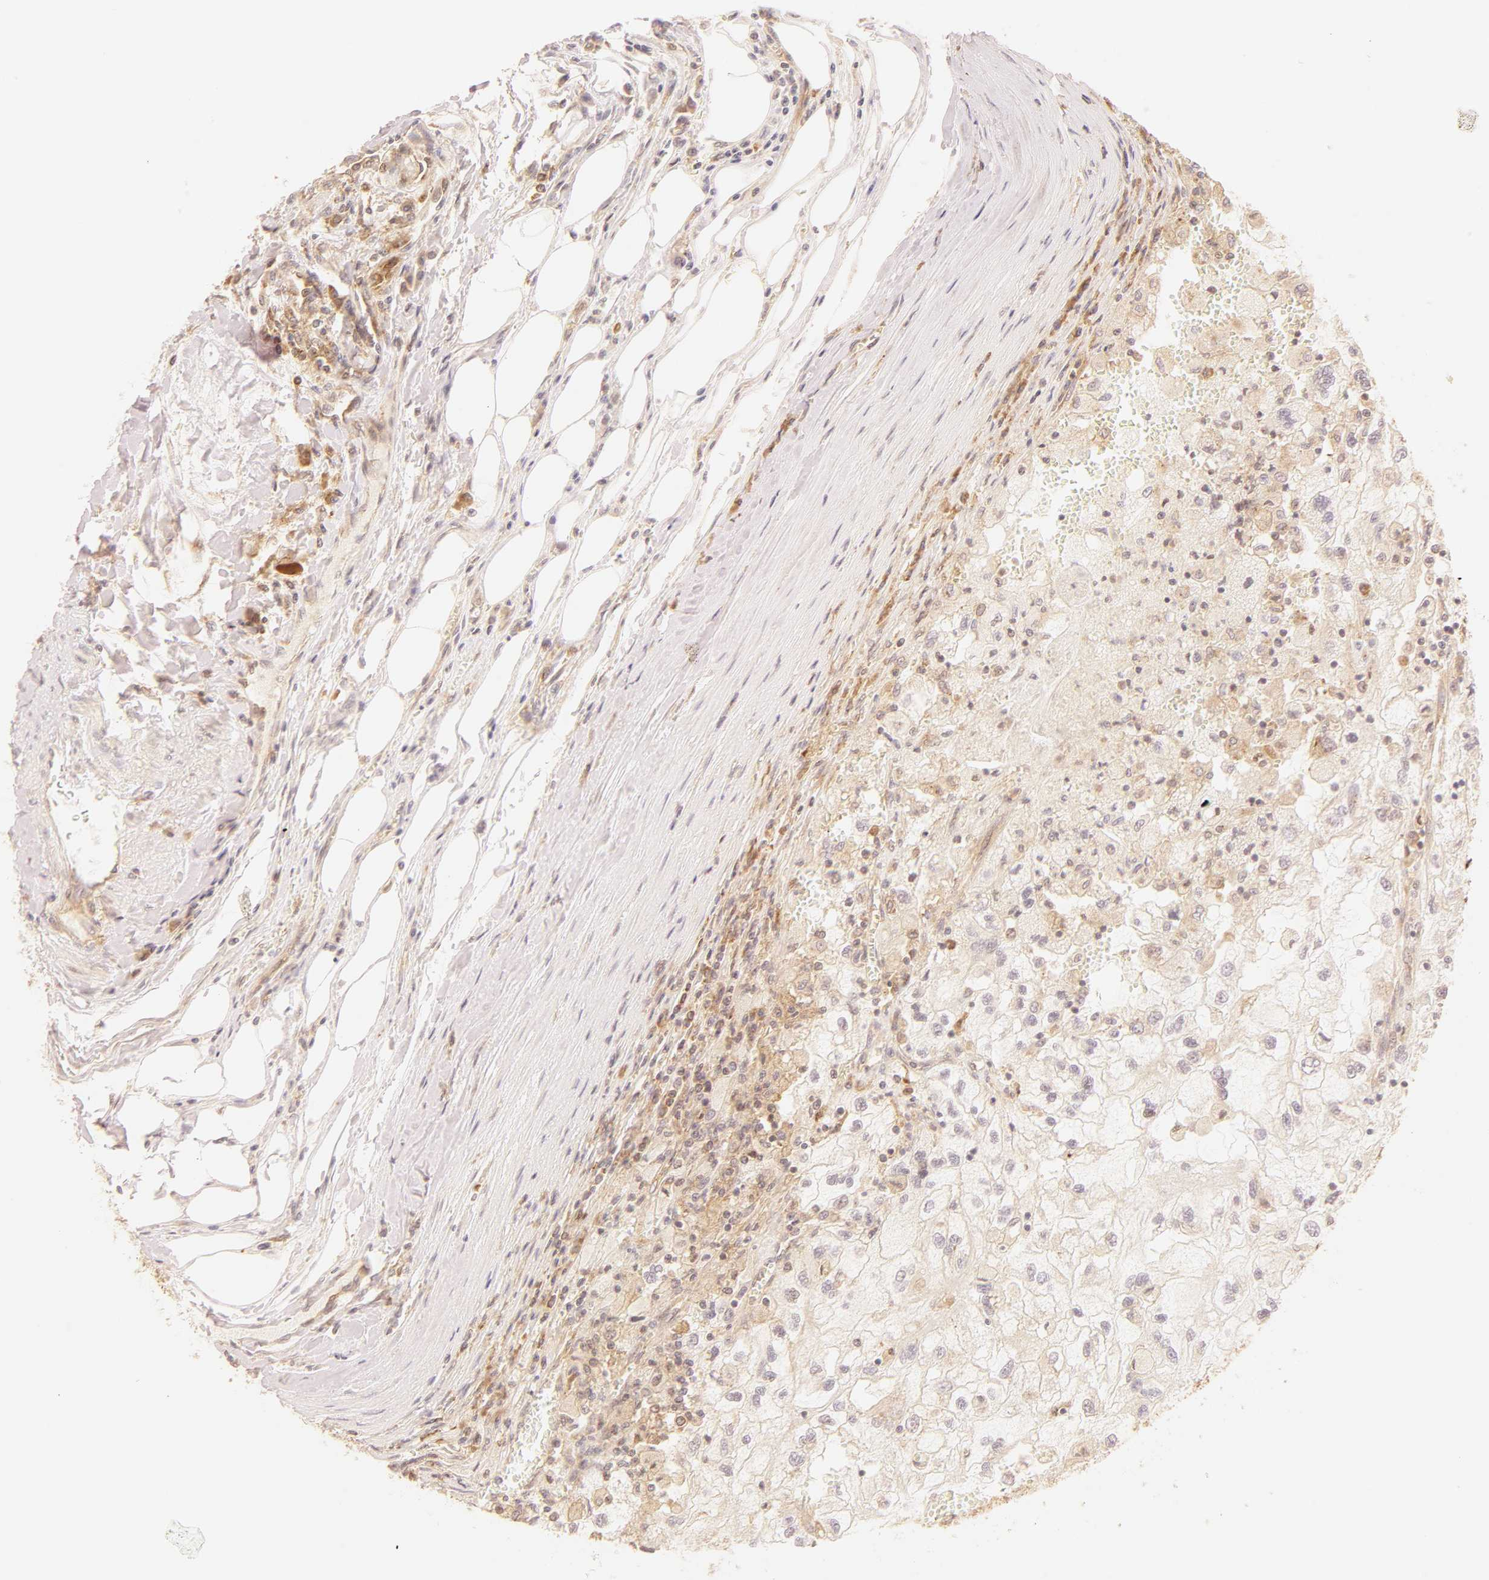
{"staining": {"intensity": "moderate", "quantity": "<25%", "location": "cytoplasmic/membranous"}, "tissue": "renal cancer", "cell_type": "Tumor cells", "image_type": "cancer", "snomed": [{"axis": "morphology", "description": "Normal tissue, NOS"}, {"axis": "morphology", "description": "Adenocarcinoma, NOS"}, {"axis": "topography", "description": "Kidney"}], "caption": "Immunohistochemistry of renal cancer (adenocarcinoma) displays low levels of moderate cytoplasmic/membranous expression in about <25% of tumor cells.", "gene": "PAFAH1B1", "patient": {"sex": "male", "age": 71}}